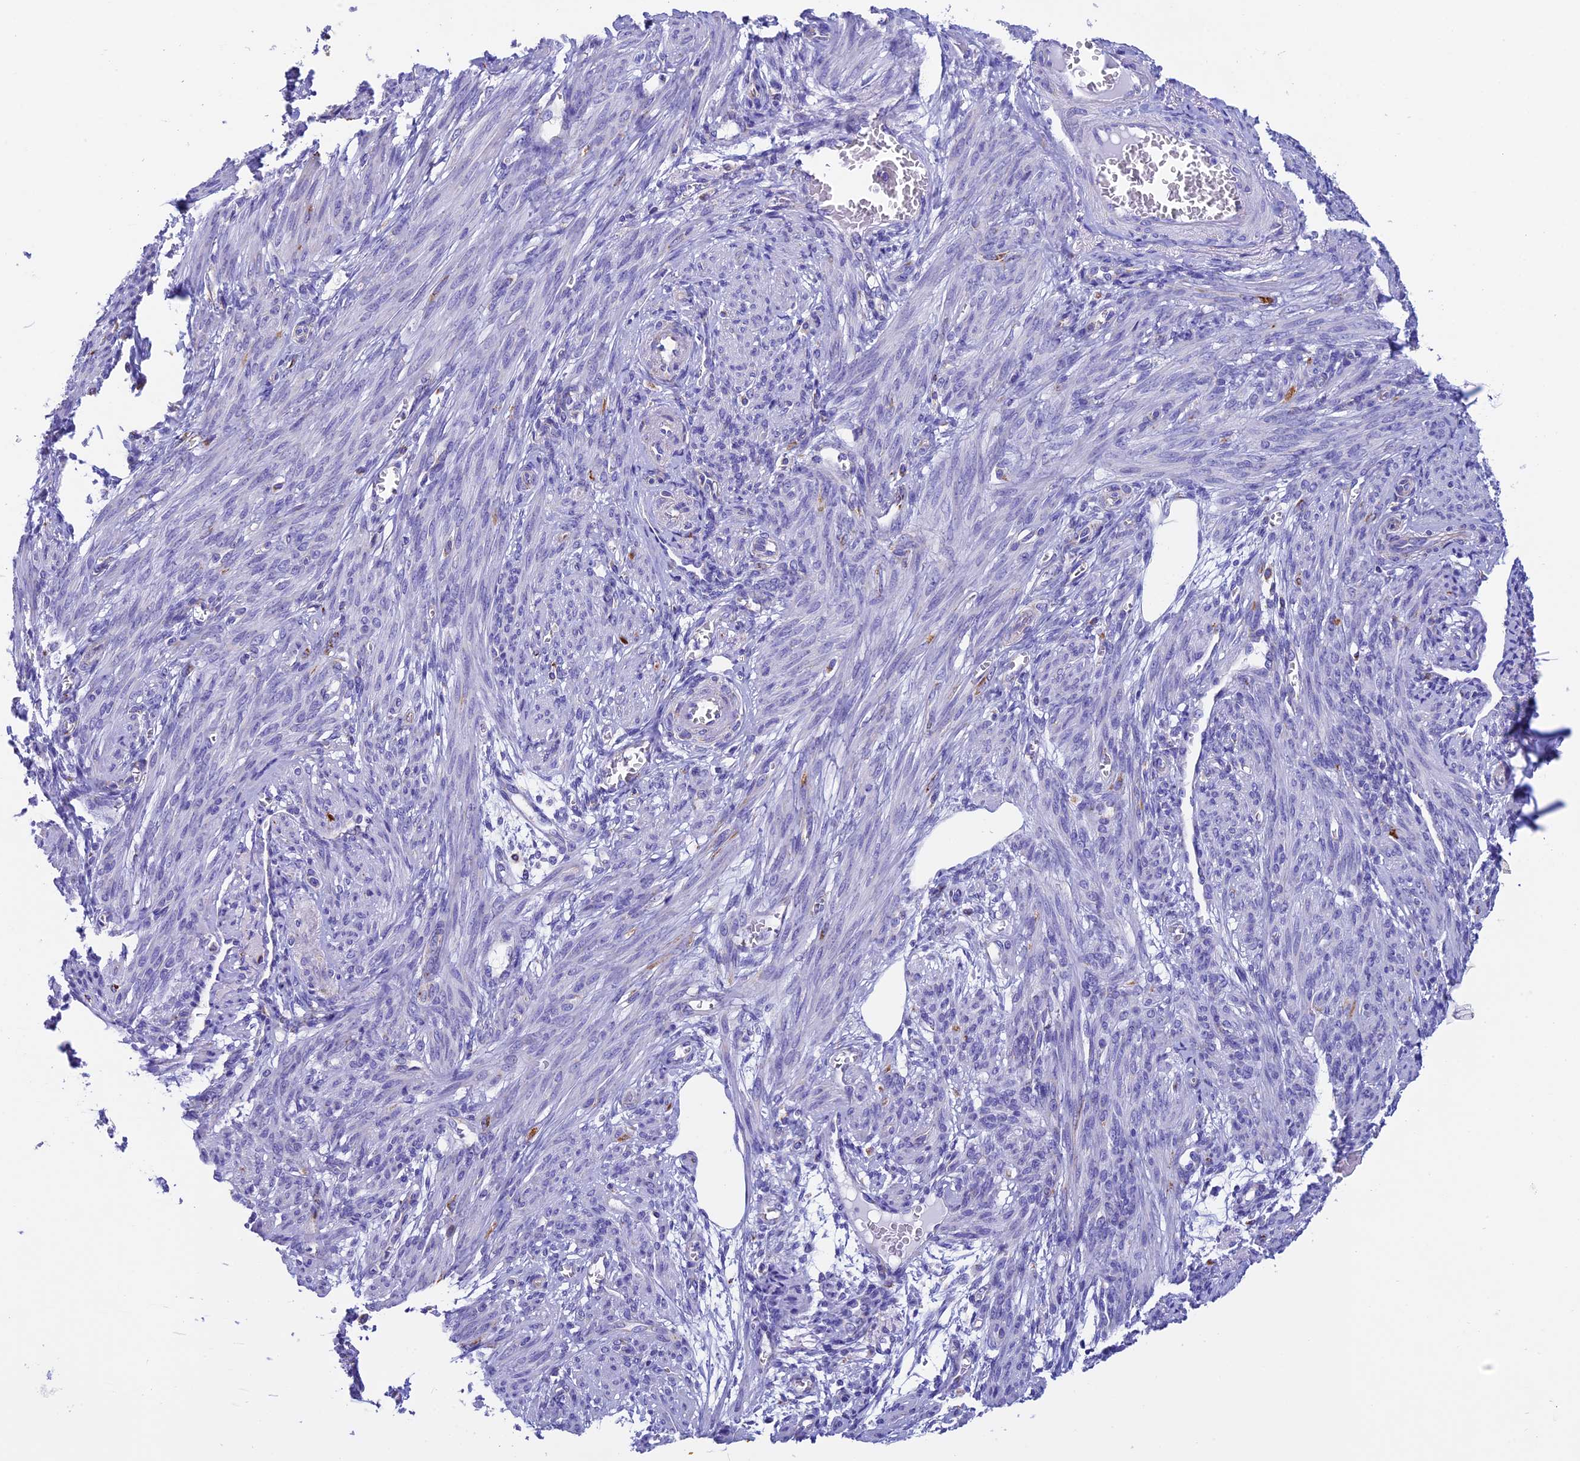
{"staining": {"intensity": "negative", "quantity": "none", "location": "none"}, "tissue": "smooth muscle", "cell_type": "Smooth muscle cells", "image_type": "normal", "snomed": [{"axis": "morphology", "description": "Normal tissue, NOS"}, {"axis": "topography", "description": "Smooth muscle"}], "caption": "The image demonstrates no significant expression in smooth muscle cells of smooth muscle.", "gene": "SLC8B1", "patient": {"sex": "female", "age": 39}}